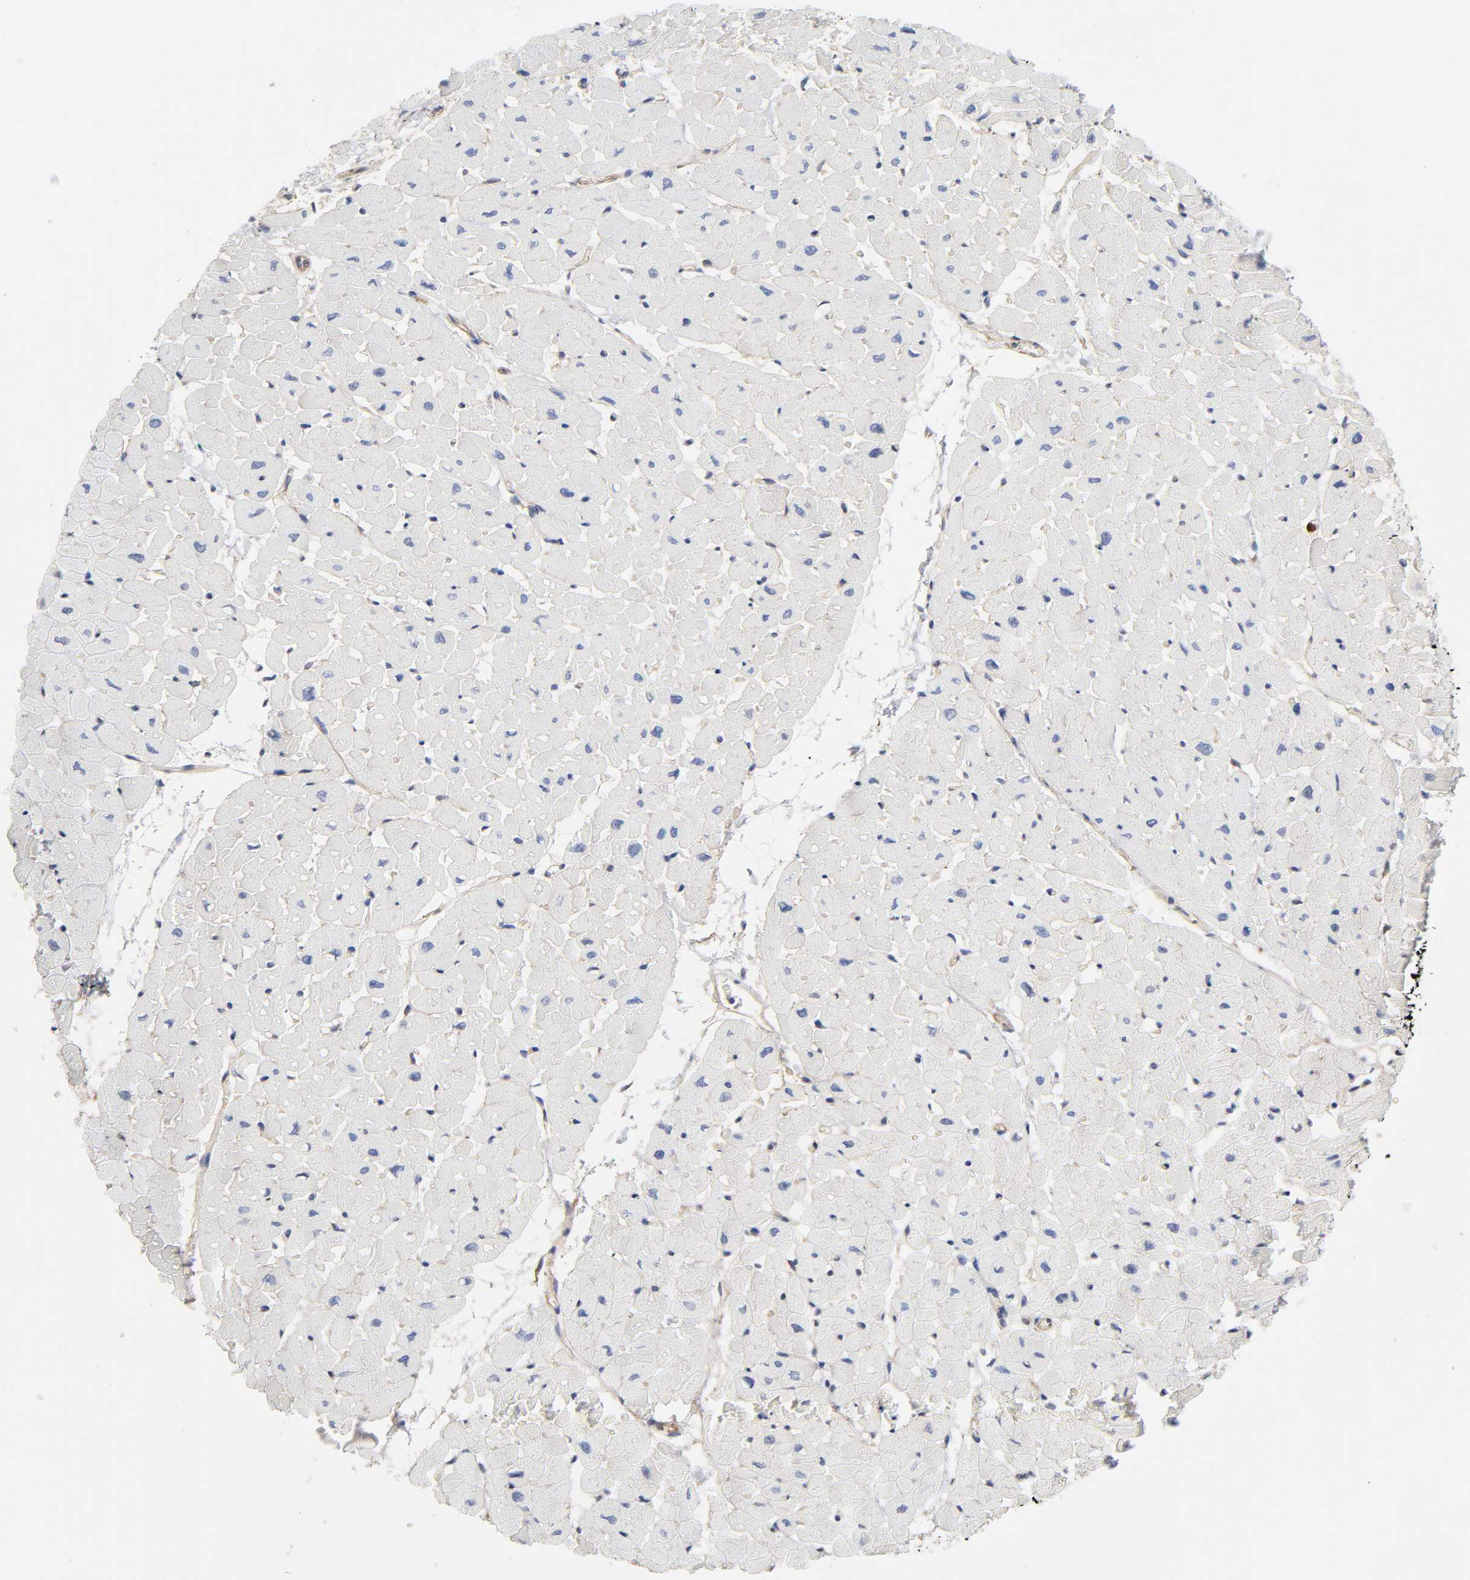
{"staining": {"intensity": "negative", "quantity": "none", "location": "none"}, "tissue": "heart muscle", "cell_type": "Cardiomyocytes", "image_type": "normal", "snomed": [{"axis": "morphology", "description": "Normal tissue, NOS"}, {"axis": "topography", "description": "Heart"}], "caption": "DAB (3,3'-diaminobenzidine) immunohistochemical staining of unremarkable human heart muscle exhibits no significant positivity in cardiomyocytes.", "gene": "RAB13", "patient": {"sex": "male", "age": 45}}